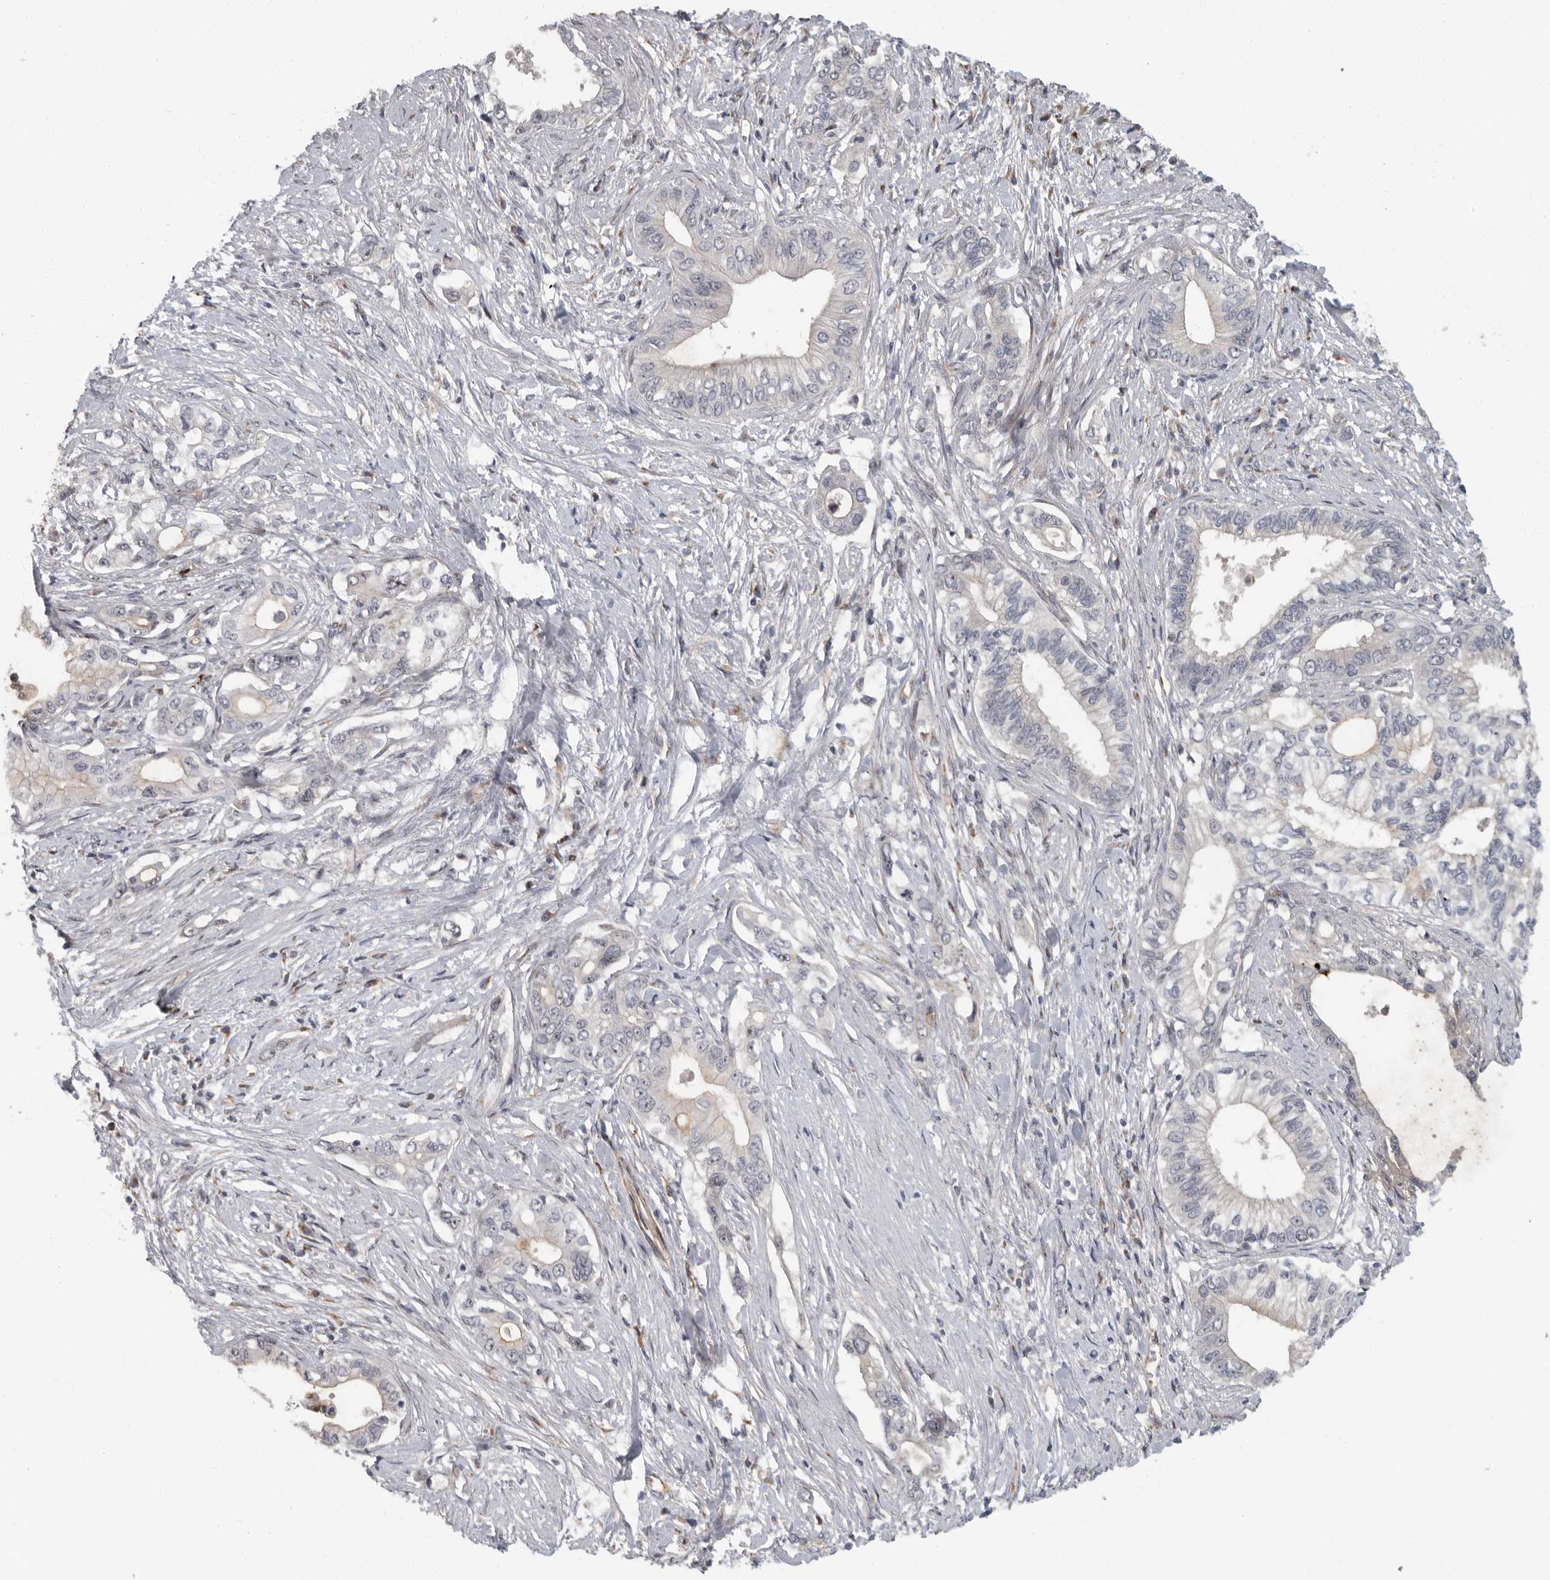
{"staining": {"intensity": "negative", "quantity": "none", "location": "none"}, "tissue": "pancreatic cancer", "cell_type": "Tumor cells", "image_type": "cancer", "snomed": [{"axis": "morphology", "description": "Normal tissue, NOS"}, {"axis": "morphology", "description": "Adenocarcinoma, NOS"}, {"axis": "topography", "description": "Pancreas"}, {"axis": "topography", "description": "Peripheral nerve tissue"}], "caption": "An IHC image of adenocarcinoma (pancreatic) is shown. There is no staining in tumor cells of adenocarcinoma (pancreatic).", "gene": "PDCD11", "patient": {"sex": "male", "age": 59}}